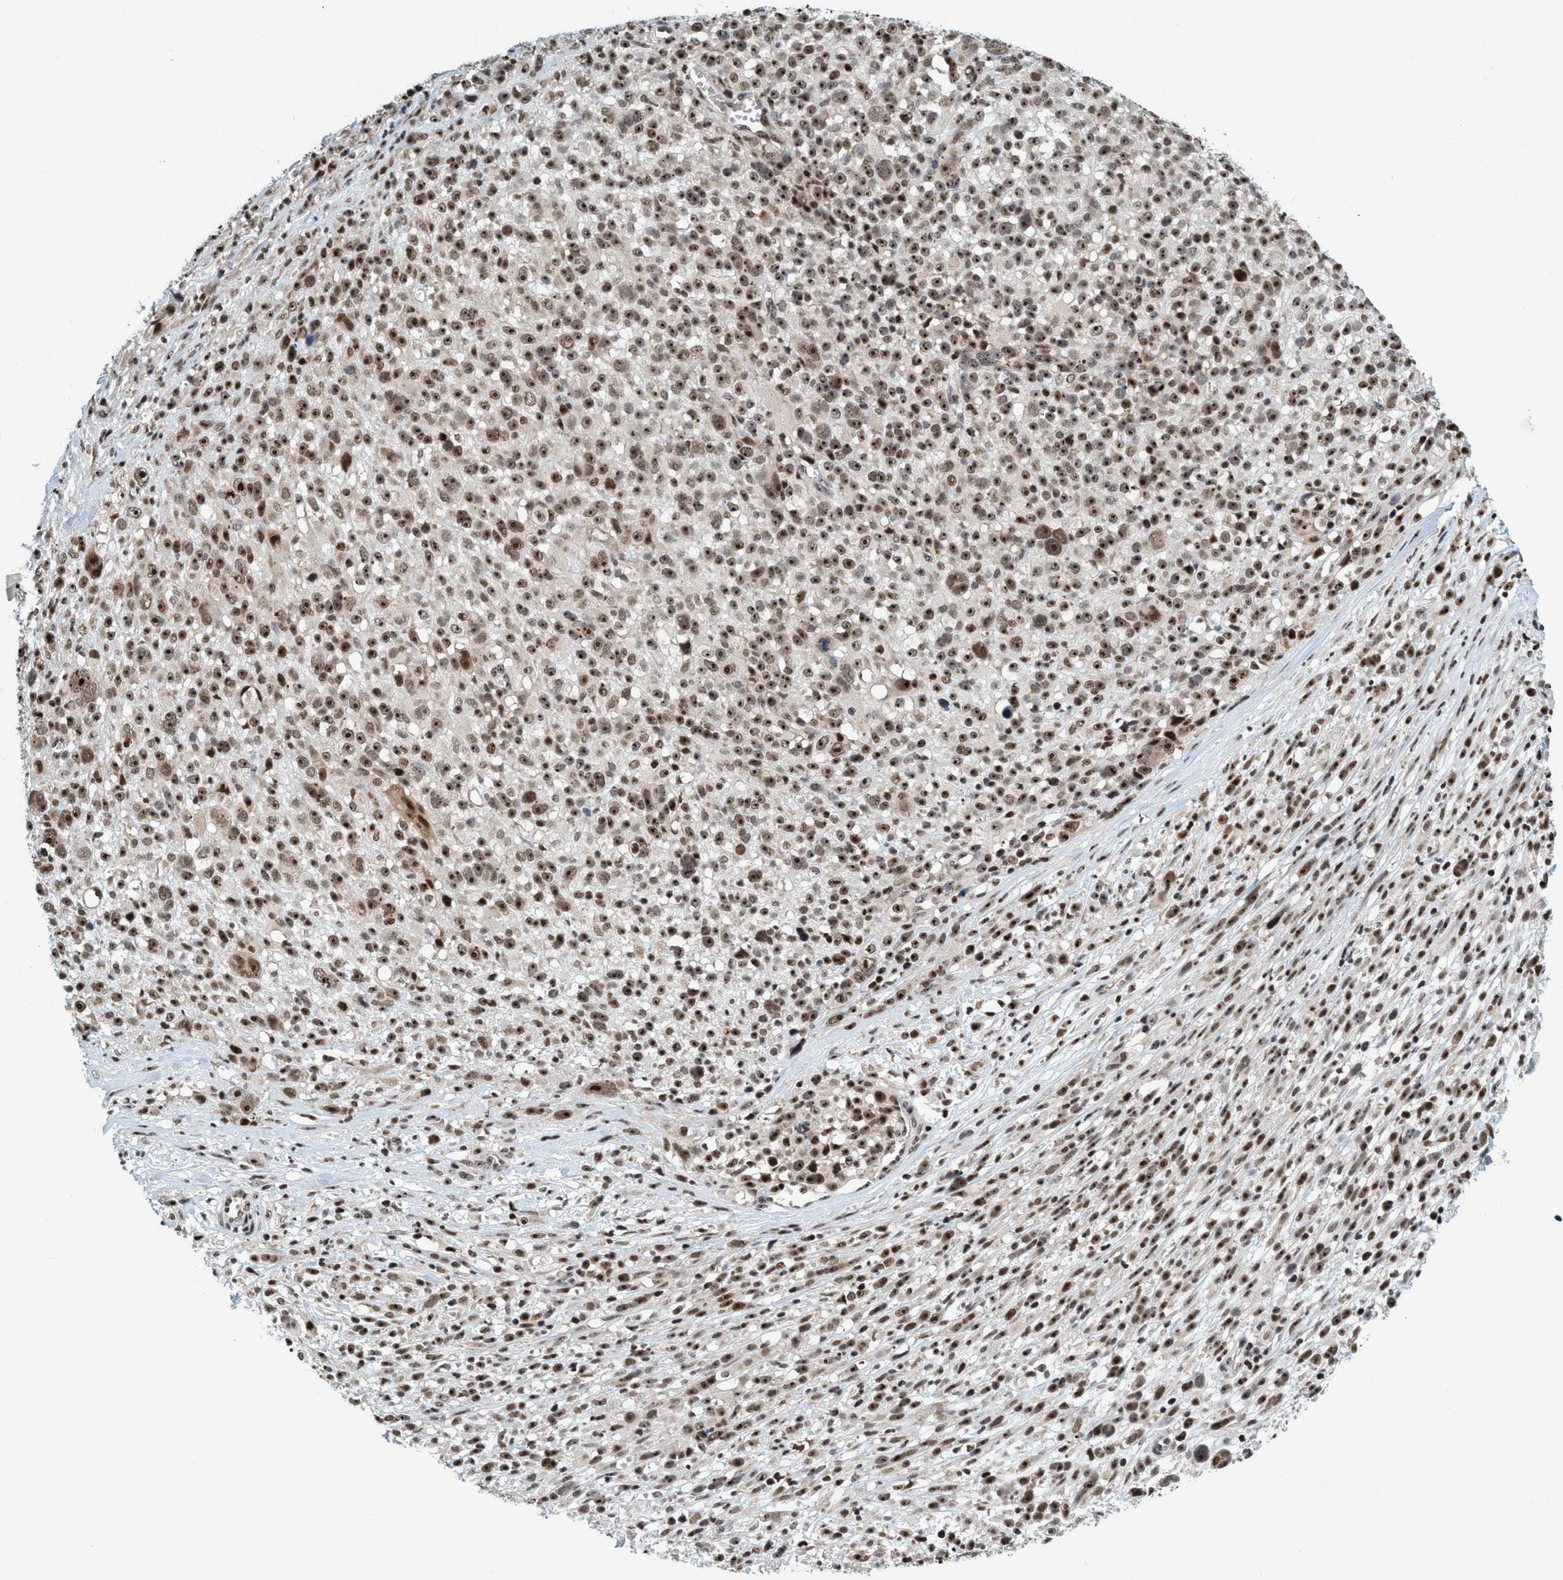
{"staining": {"intensity": "strong", "quantity": ">75%", "location": "nuclear"}, "tissue": "melanoma", "cell_type": "Tumor cells", "image_type": "cancer", "snomed": [{"axis": "morphology", "description": "Malignant melanoma, NOS"}, {"axis": "topography", "description": "Skin"}], "caption": "Melanoma stained with IHC shows strong nuclear expression in about >75% of tumor cells.", "gene": "SMCR8", "patient": {"sex": "female", "age": 55}}